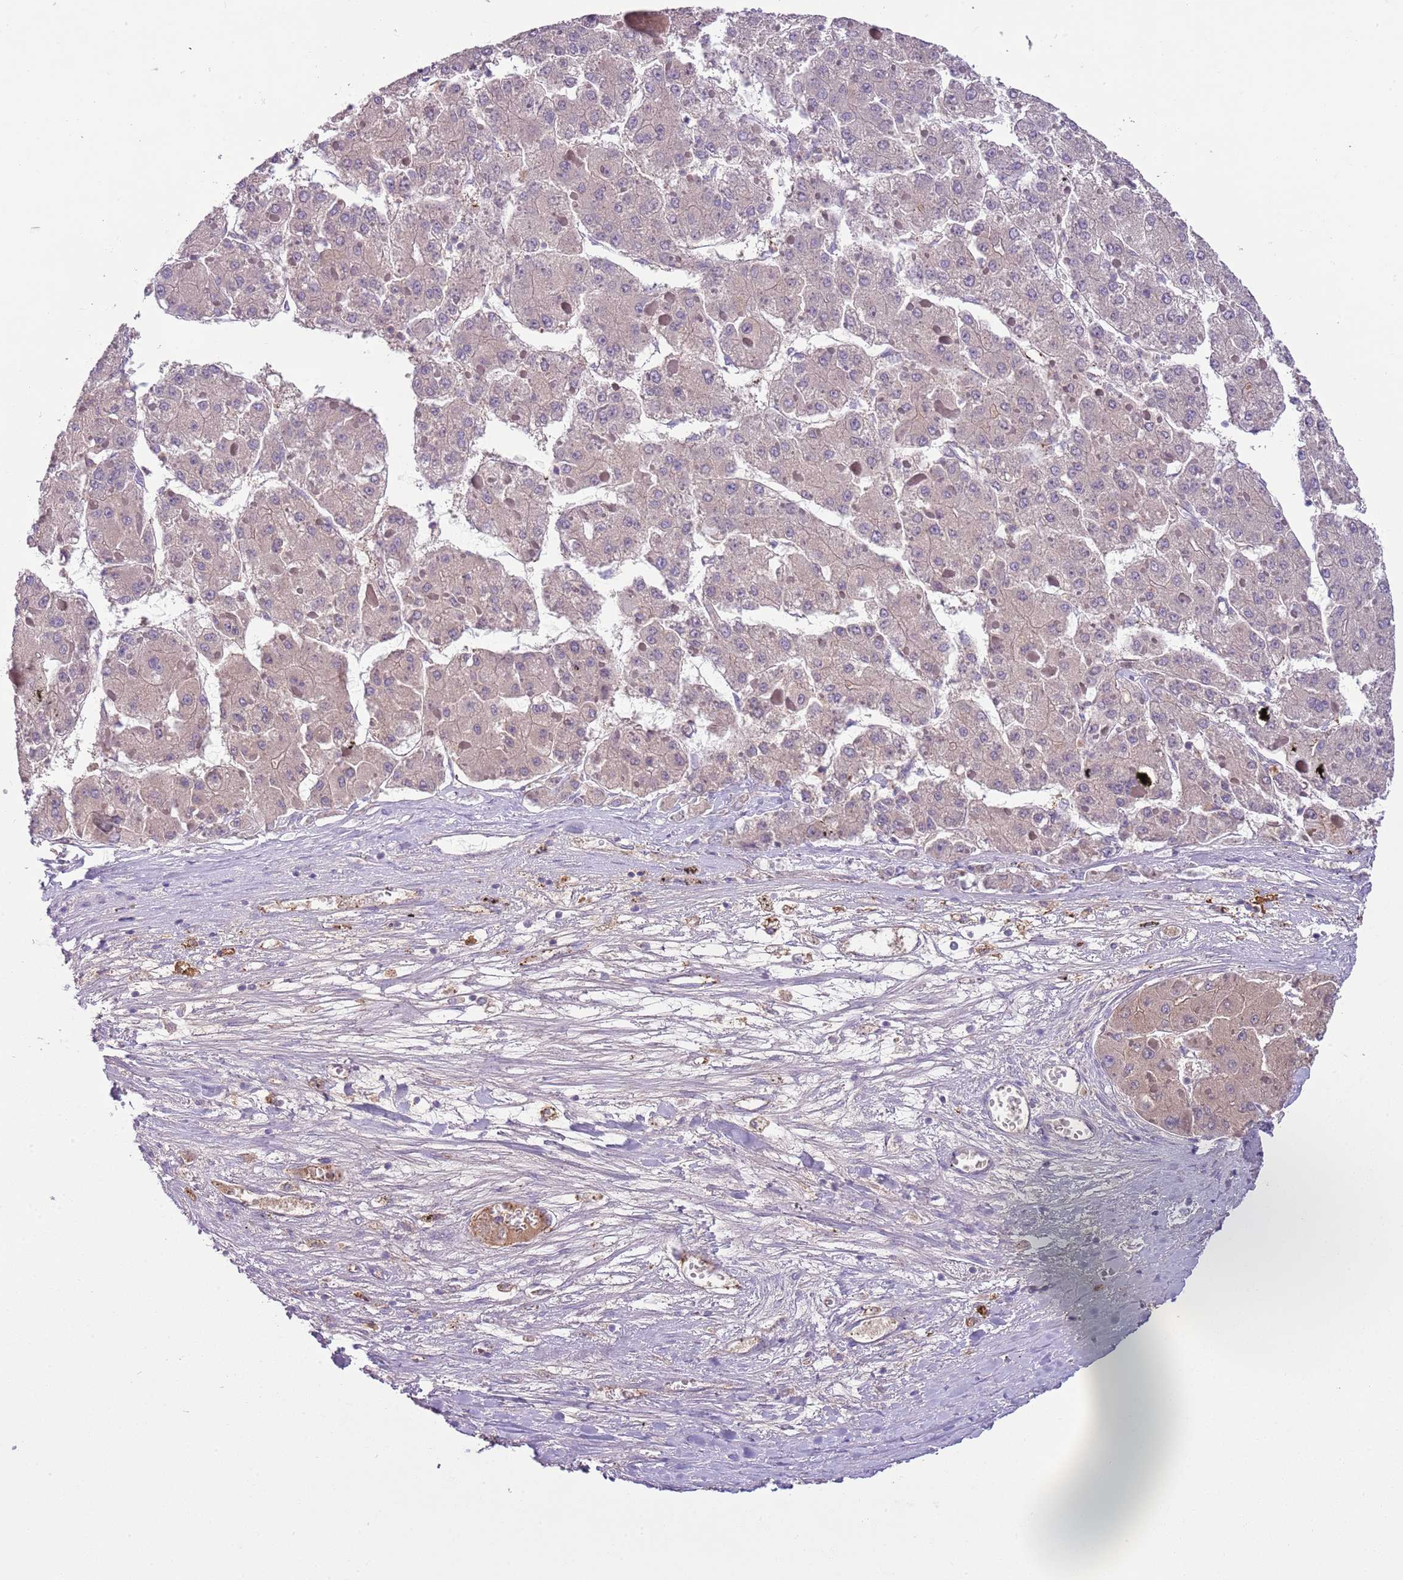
{"staining": {"intensity": "weak", "quantity": "25%-75%", "location": "cytoplasmic/membranous"}, "tissue": "liver cancer", "cell_type": "Tumor cells", "image_type": "cancer", "snomed": [{"axis": "morphology", "description": "Carcinoma, Hepatocellular, NOS"}, {"axis": "topography", "description": "Liver"}], "caption": "DAB immunohistochemical staining of human liver cancer (hepatocellular carcinoma) displays weak cytoplasmic/membranous protein positivity in approximately 25%-75% of tumor cells.", "gene": "HES3", "patient": {"sex": "female", "age": 73}}